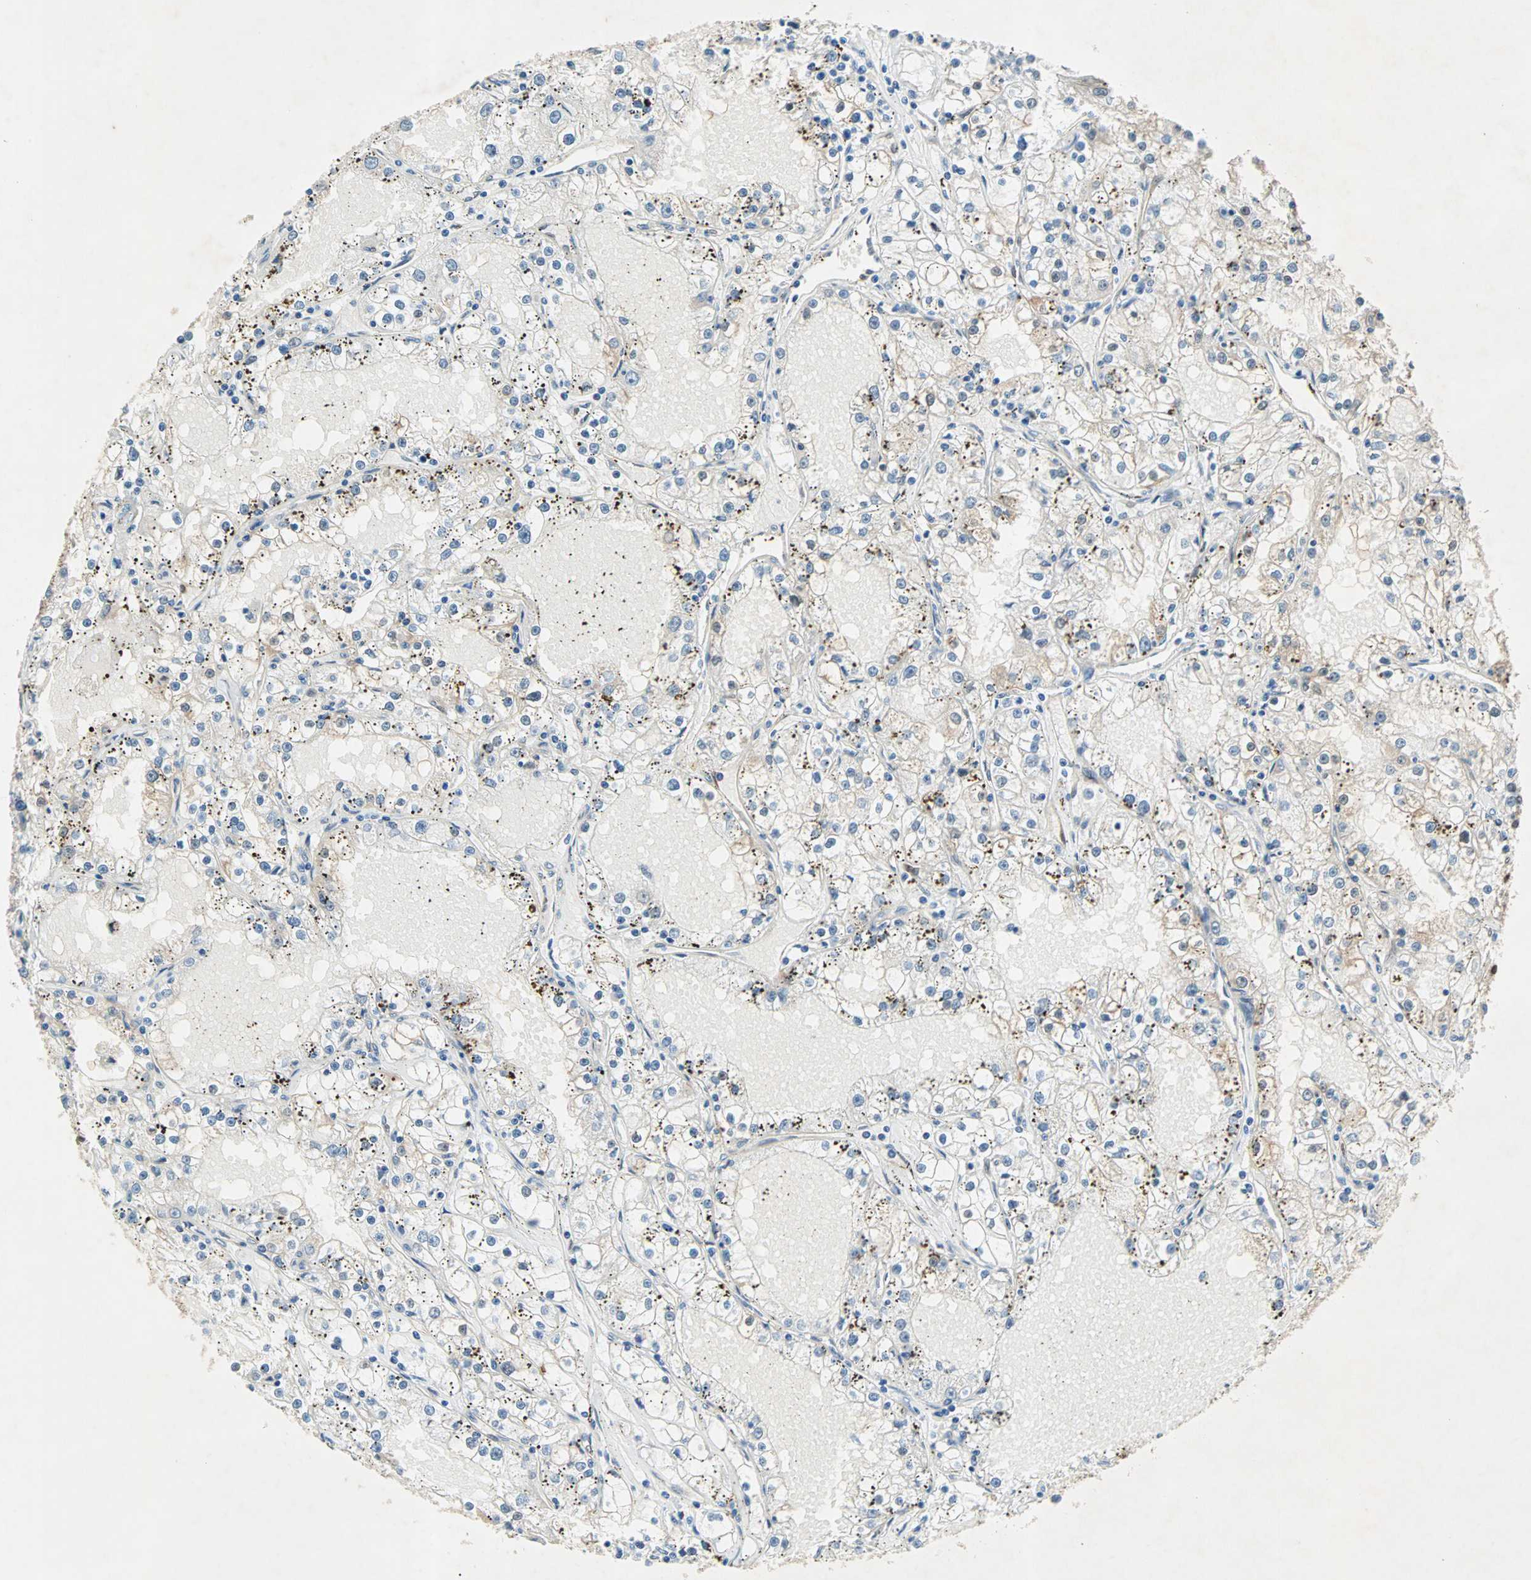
{"staining": {"intensity": "weak", "quantity": "25%-75%", "location": "cytoplasmic/membranous"}, "tissue": "renal cancer", "cell_type": "Tumor cells", "image_type": "cancer", "snomed": [{"axis": "morphology", "description": "Adenocarcinoma, NOS"}, {"axis": "topography", "description": "Kidney"}], "caption": "Renal cancer stained for a protein (brown) displays weak cytoplasmic/membranous positive expression in about 25%-75% of tumor cells.", "gene": "WWTR1", "patient": {"sex": "male", "age": 56}}